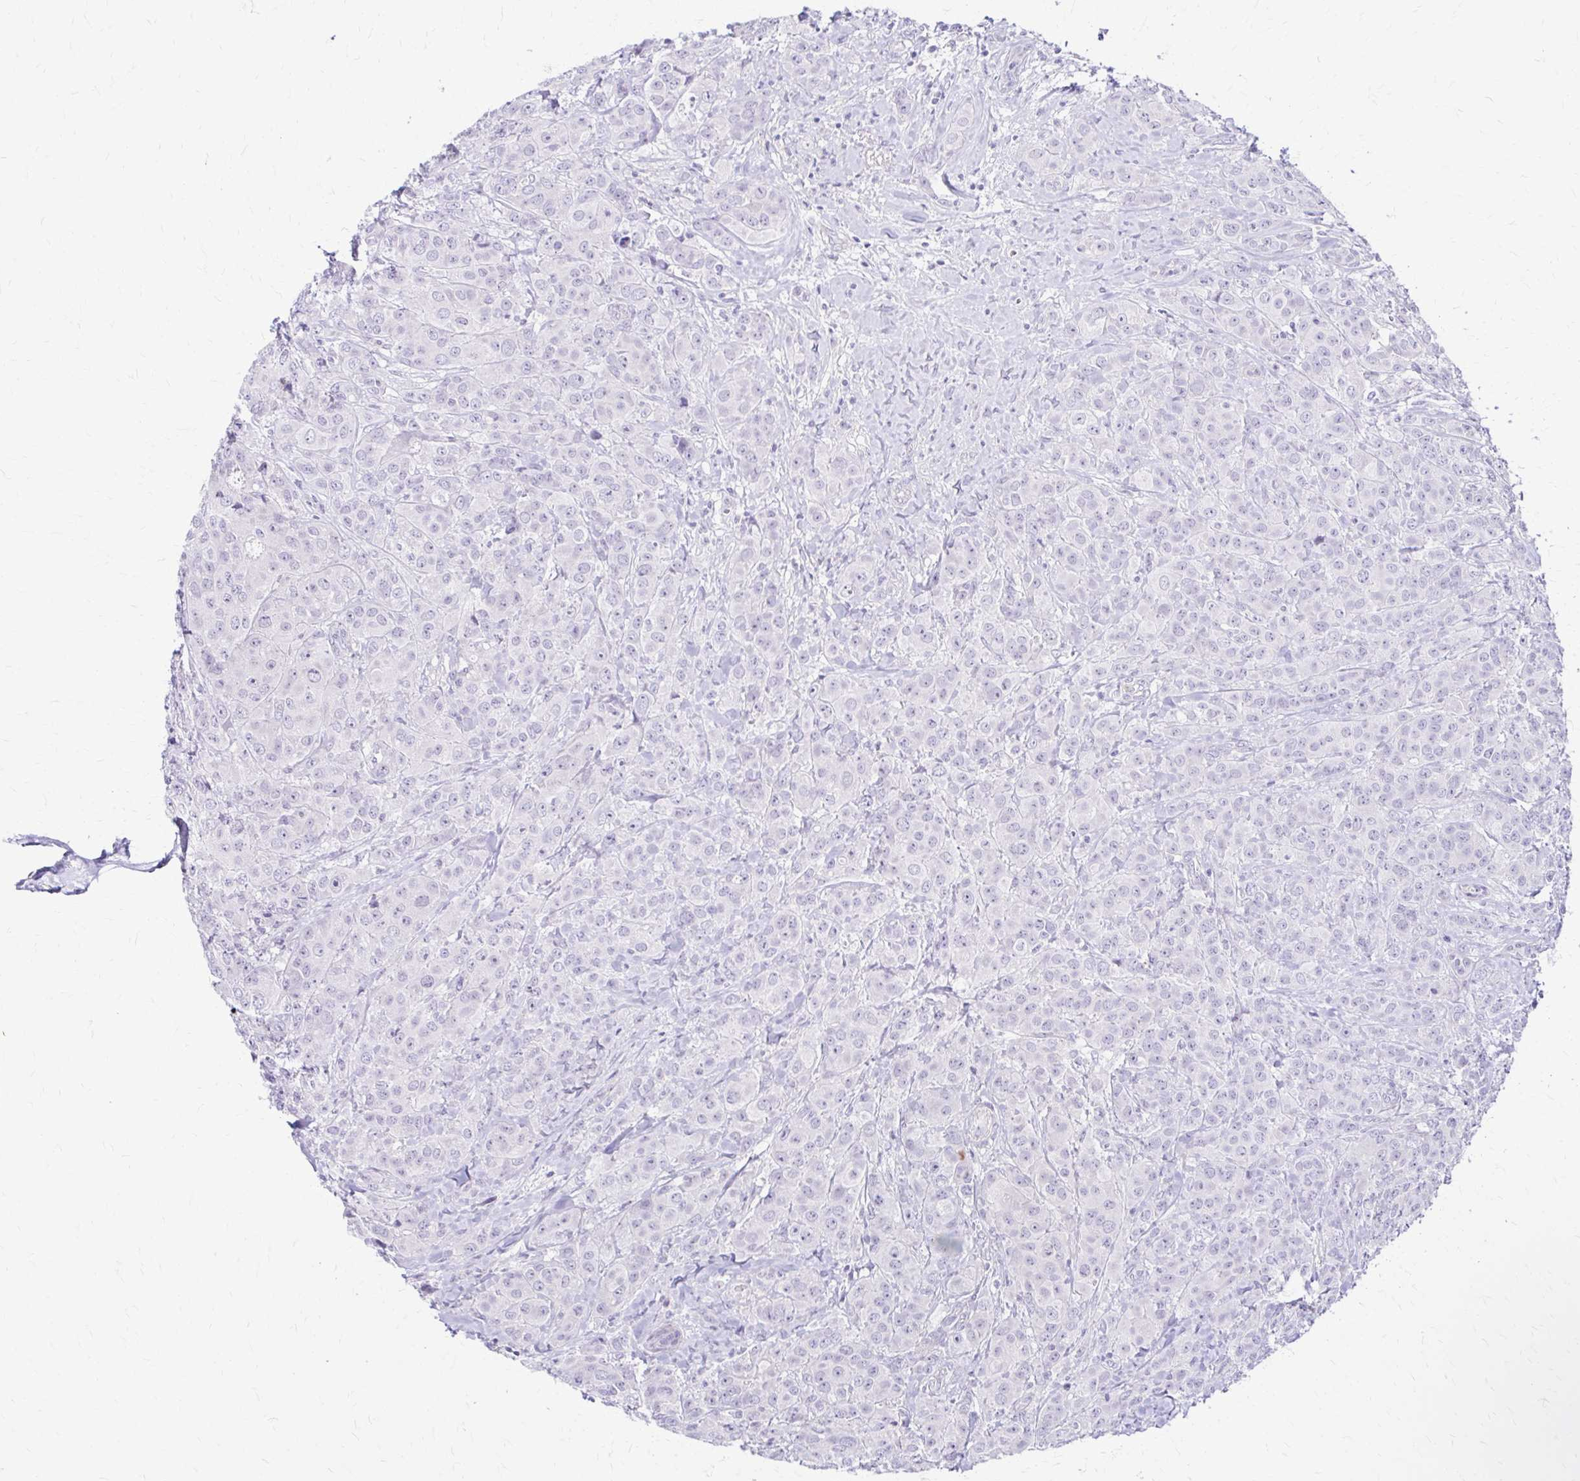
{"staining": {"intensity": "negative", "quantity": "none", "location": "none"}, "tissue": "breast cancer", "cell_type": "Tumor cells", "image_type": "cancer", "snomed": [{"axis": "morphology", "description": "Normal tissue, NOS"}, {"axis": "morphology", "description": "Duct carcinoma"}, {"axis": "topography", "description": "Breast"}], "caption": "This is a image of immunohistochemistry staining of breast invasive ductal carcinoma, which shows no expression in tumor cells.", "gene": "RHOBTB2", "patient": {"sex": "female", "age": 43}}